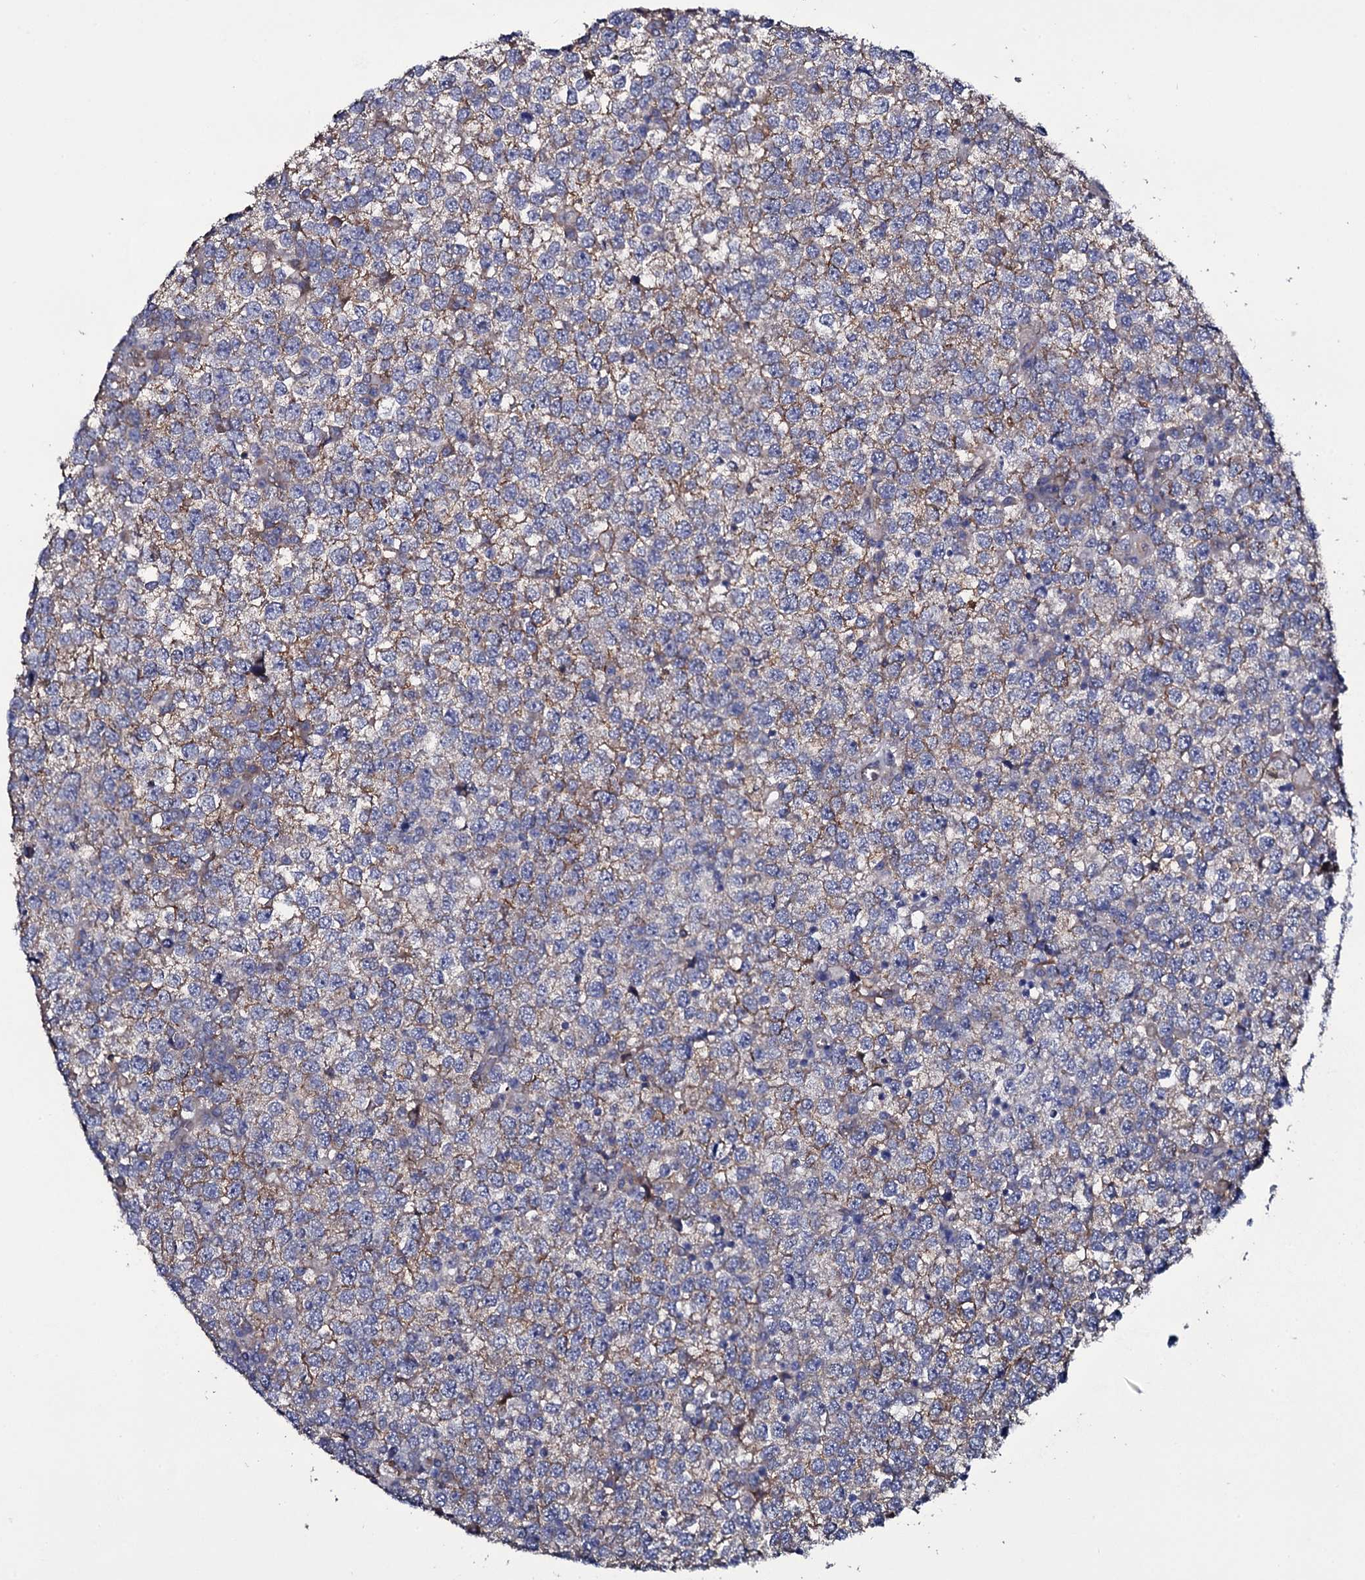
{"staining": {"intensity": "weak", "quantity": "25%-75%", "location": "cytoplasmic/membranous"}, "tissue": "testis cancer", "cell_type": "Tumor cells", "image_type": "cancer", "snomed": [{"axis": "morphology", "description": "Seminoma, NOS"}, {"axis": "topography", "description": "Testis"}], "caption": "A brown stain shows weak cytoplasmic/membranous expression of a protein in human testis cancer (seminoma) tumor cells.", "gene": "TTC23", "patient": {"sex": "male", "age": 65}}